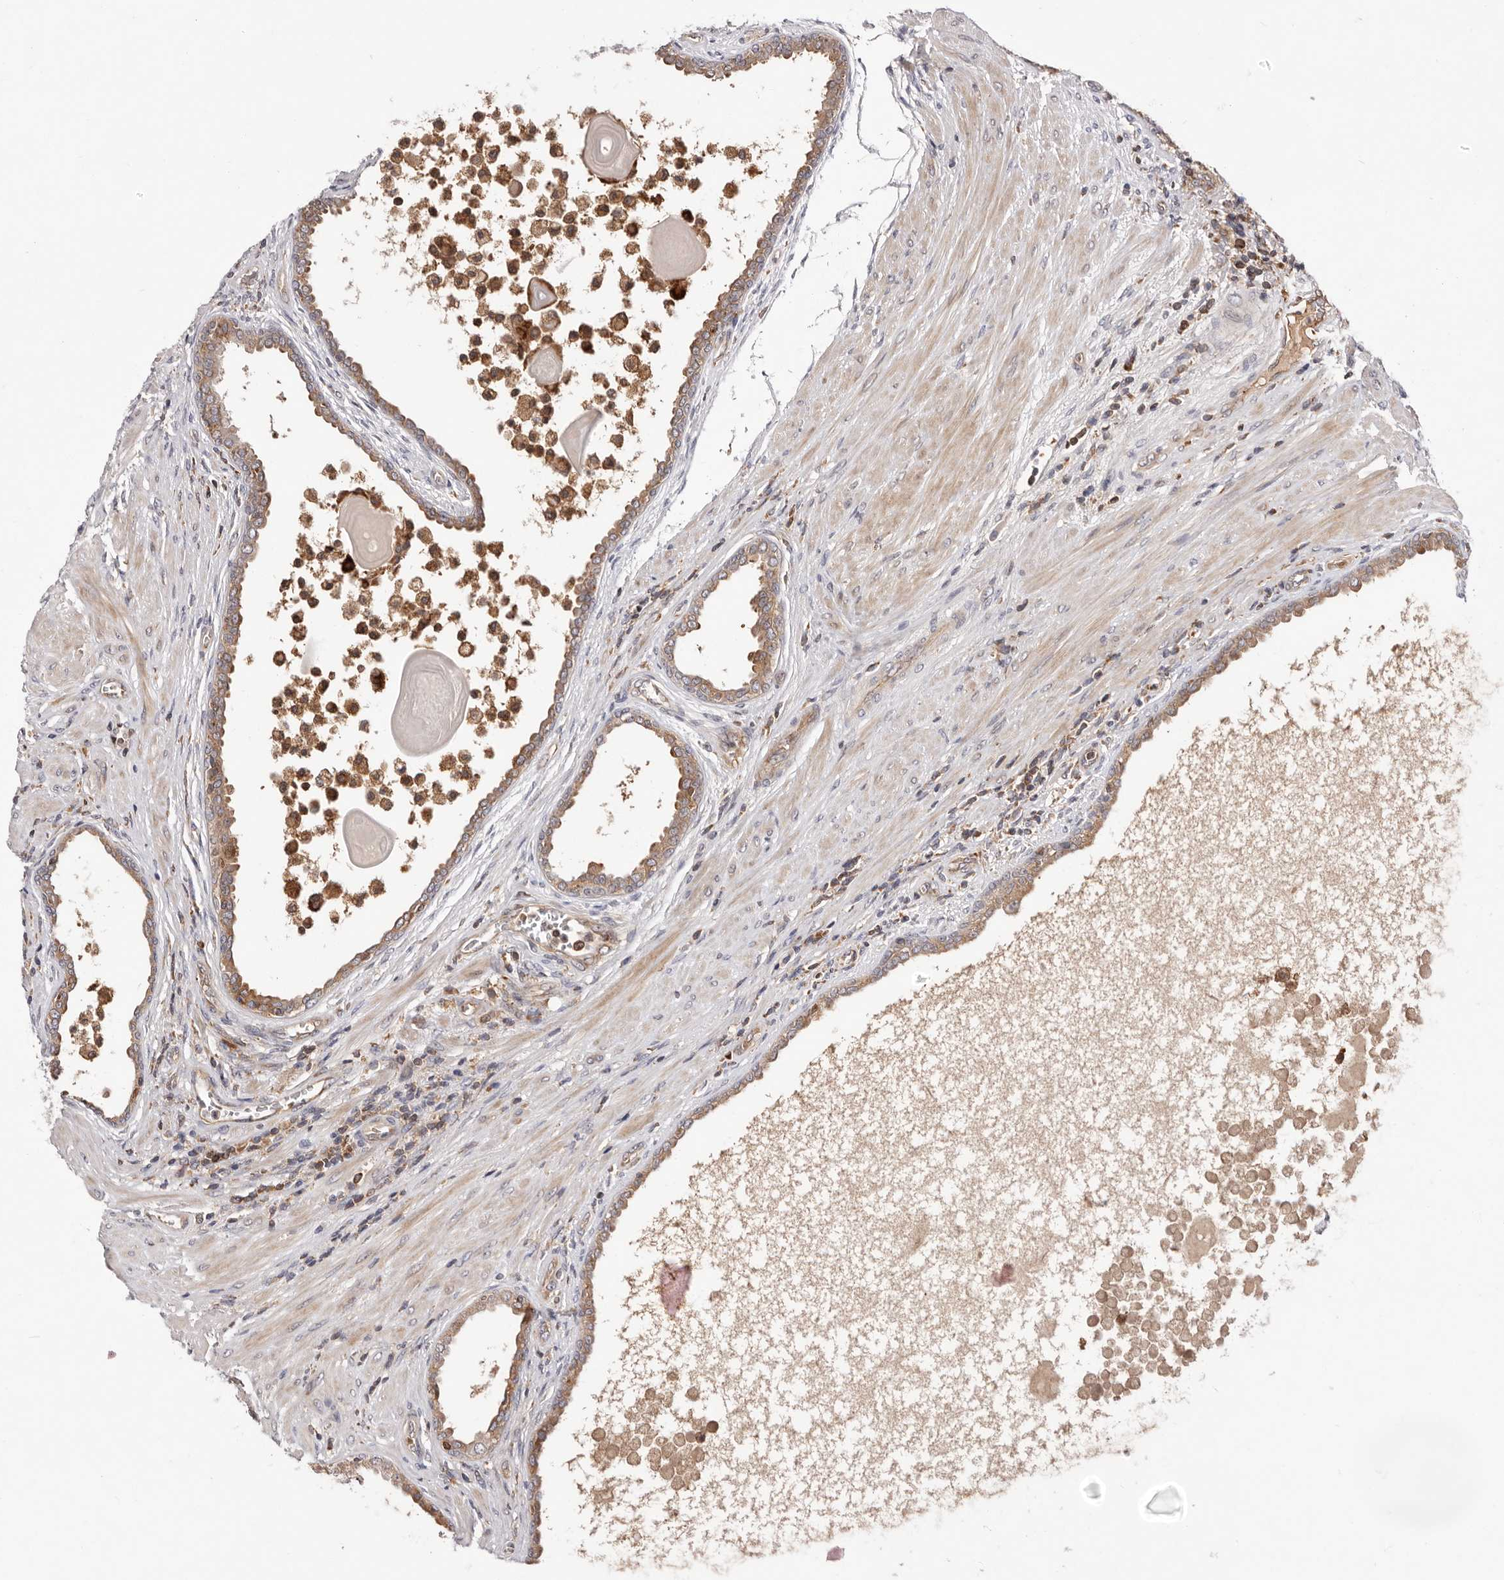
{"staining": {"intensity": "weak", "quantity": "25%-75%", "location": "cytoplasmic/membranous"}, "tissue": "prostate cancer", "cell_type": "Tumor cells", "image_type": "cancer", "snomed": [{"axis": "morphology", "description": "Normal tissue, NOS"}, {"axis": "morphology", "description": "Adenocarcinoma, Low grade"}, {"axis": "topography", "description": "Prostate"}, {"axis": "topography", "description": "Peripheral nerve tissue"}], "caption": "A high-resolution histopathology image shows immunohistochemistry (IHC) staining of prostate cancer, which reveals weak cytoplasmic/membranous staining in approximately 25%-75% of tumor cells.", "gene": "RNF213", "patient": {"sex": "male", "age": 71}}